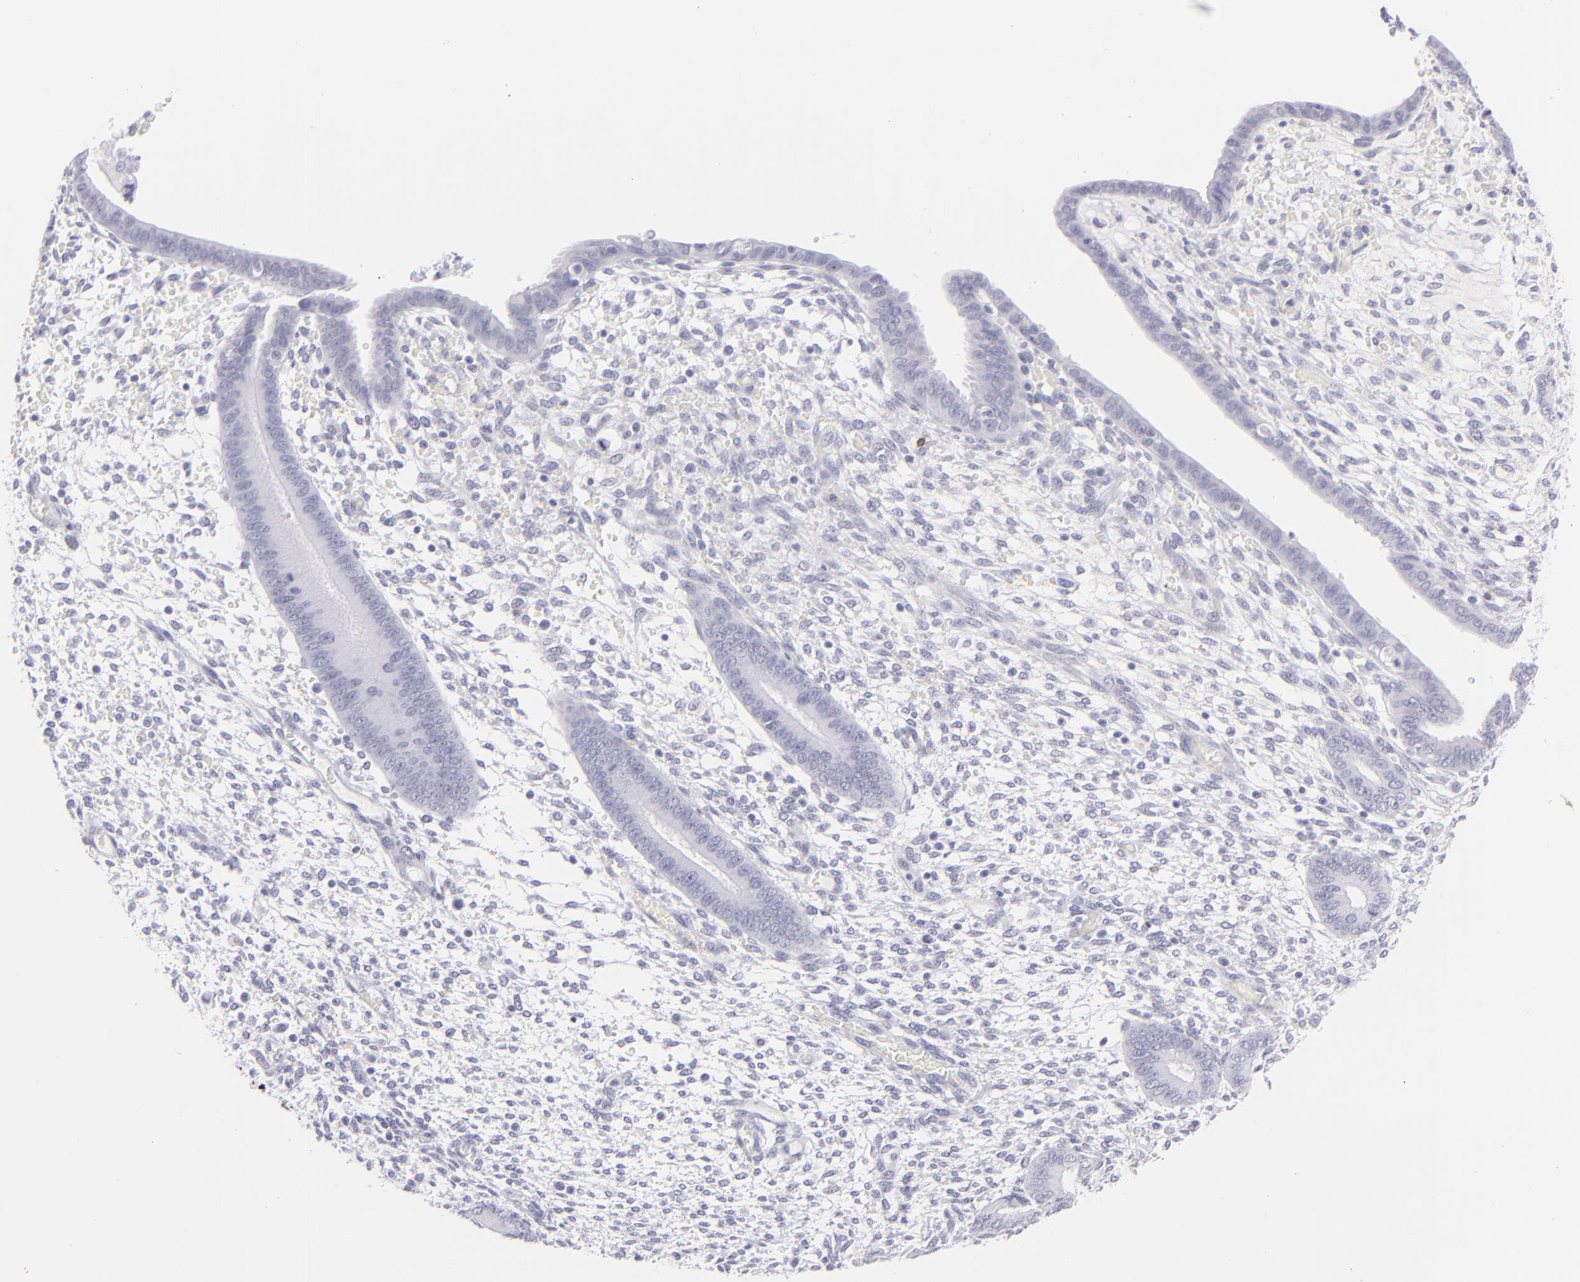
{"staining": {"intensity": "negative", "quantity": "none", "location": "none"}, "tissue": "endometrium", "cell_type": "Cells in endometrial stroma", "image_type": "normal", "snomed": [{"axis": "morphology", "description": "Normal tissue, NOS"}, {"axis": "topography", "description": "Endometrium"}], "caption": "The immunohistochemistry micrograph has no significant expression in cells in endometrial stroma of endometrium.", "gene": "FCER2", "patient": {"sex": "female", "age": 42}}